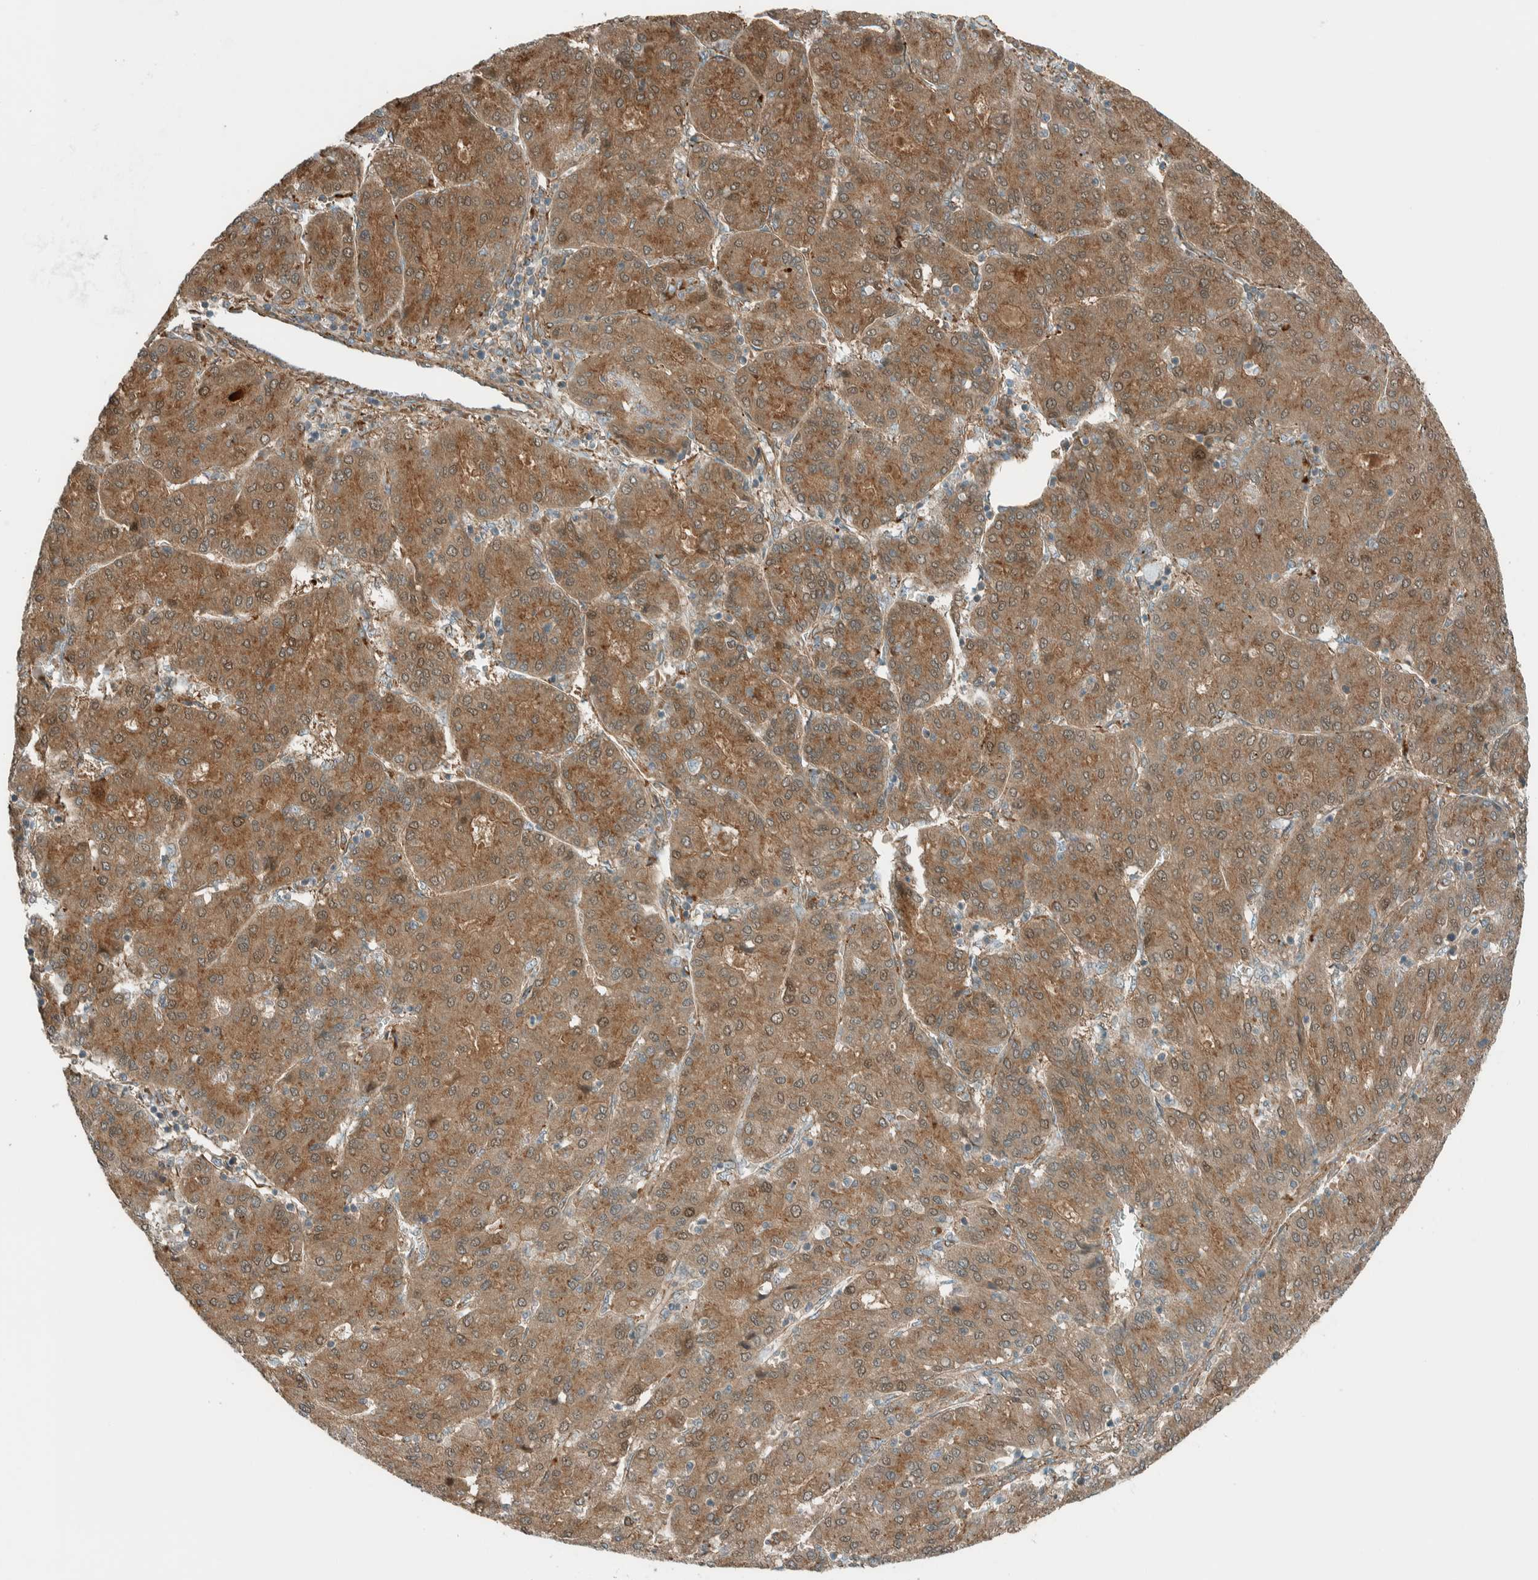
{"staining": {"intensity": "moderate", "quantity": ">75%", "location": "cytoplasmic/membranous,nuclear"}, "tissue": "liver cancer", "cell_type": "Tumor cells", "image_type": "cancer", "snomed": [{"axis": "morphology", "description": "Carcinoma, Hepatocellular, NOS"}, {"axis": "topography", "description": "Liver"}], "caption": "Hepatocellular carcinoma (liver) tissue reveals moderate cytoplasmic/membranous and nuclear expression in about >75% of tumor cells, visualized by immunohistochemistry.", "gene": "EXOC7", "patient": {"sex": "male", "age": 65}}